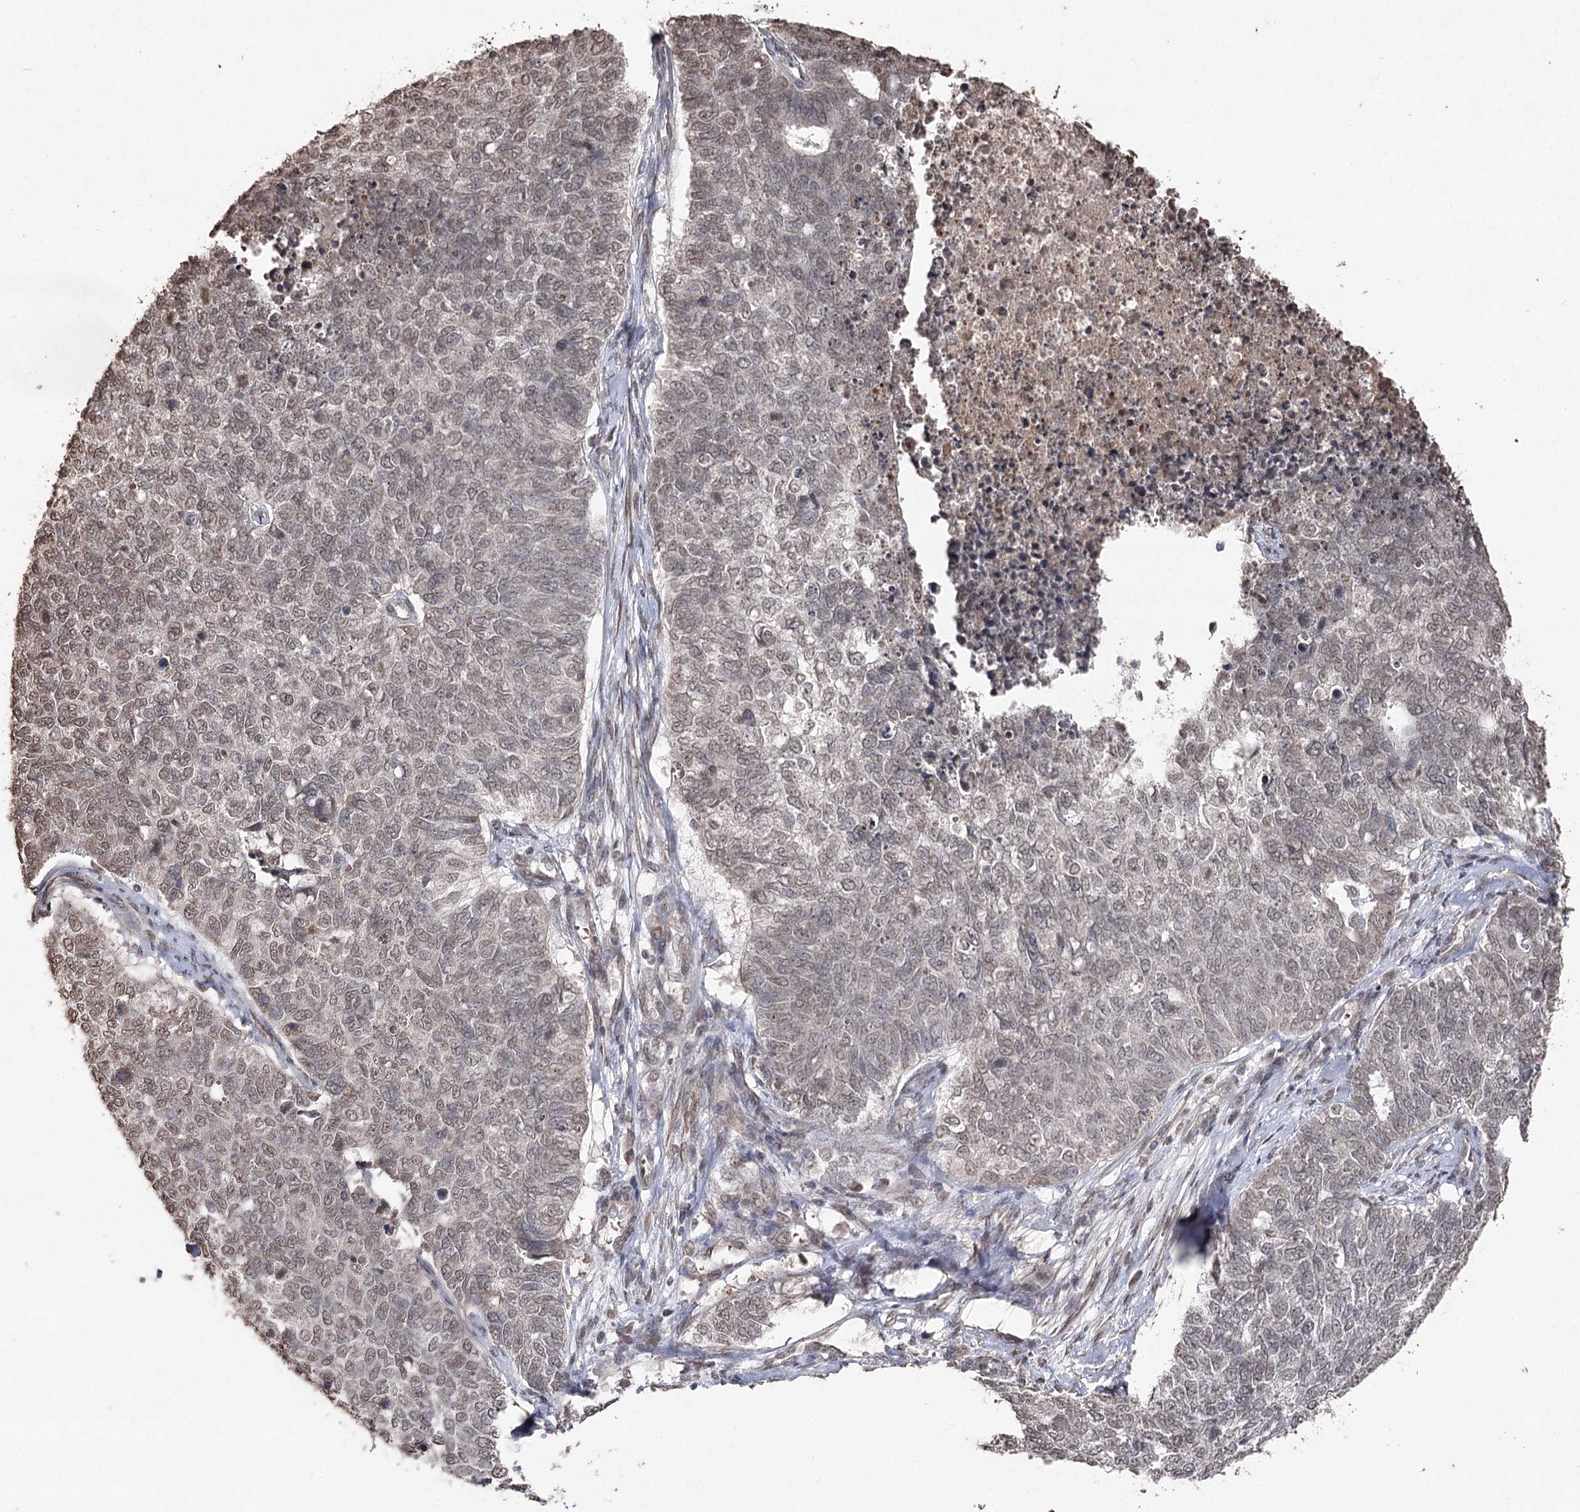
{"staining": {"intensity": "weak", "quantity": "<25%", "location": "nuclear"}, "tissue": "cervical cancer", "cell_type": "Tumor cells", "image_type": "cancer", "snomed": [{"axis": "morphology", "description": "Squamous cell carcinoma, NOS"}, {"axis": "topography", "description": "Cervix"}], "caption": "High power microscopy image of an IHC image of cervical cancer (squamous cell carcinoma), revealing no significant positivity in tumor cells.", "gene": "ATG14", "patient": {"sex": "female", "age": 63}}